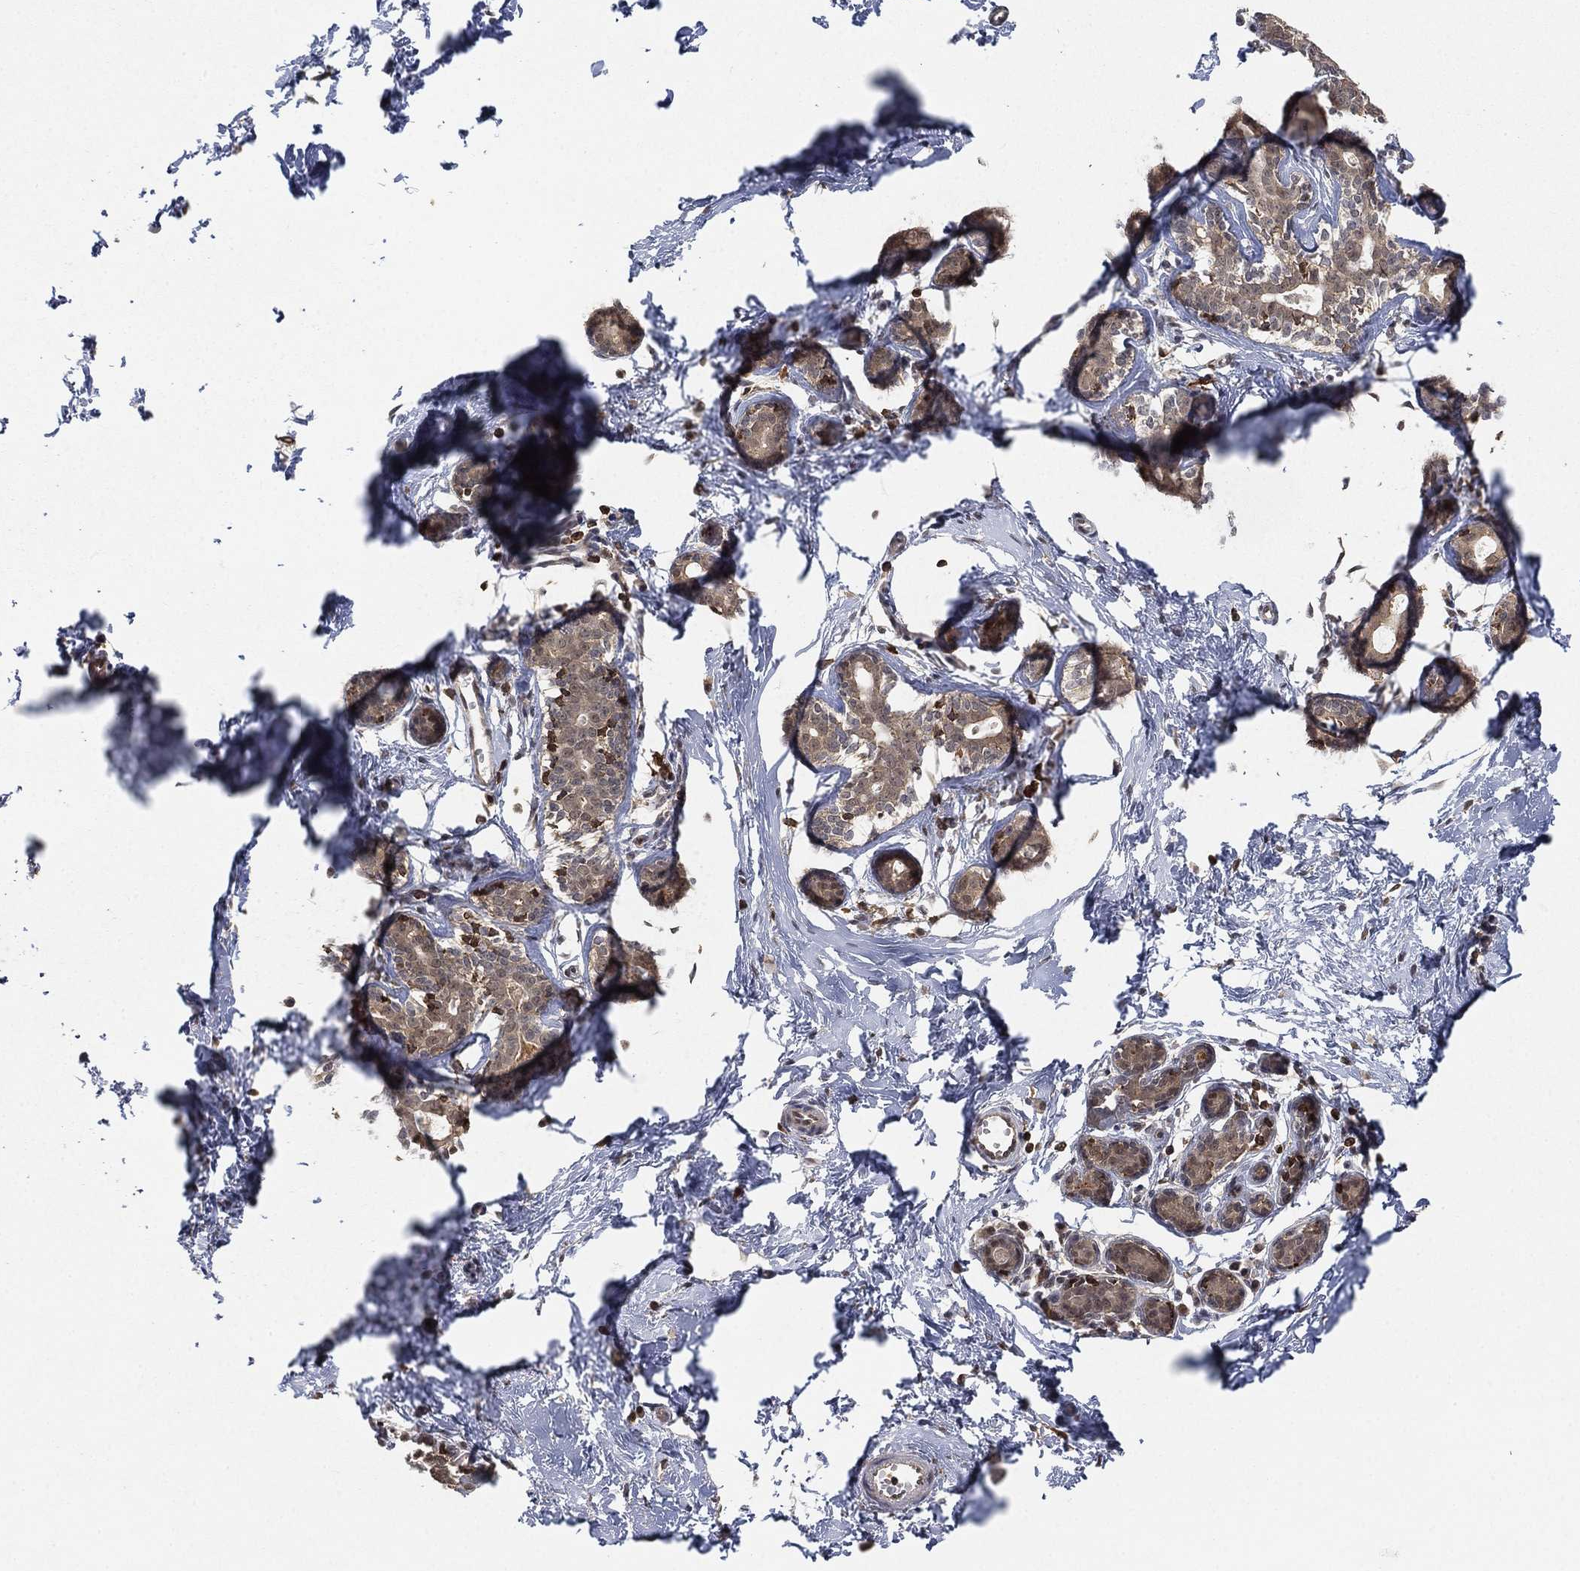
{"staining": {"intensity": "negative", "quantity": "none", "location": "none"}, "tissue": "breast", "cell_type": "Adipocytes", "image_type": "normal", "snomed": [{"axis": "morphology", "description": "Normal tissue, NOS"}, {"axis": "topography", "description": "Breast"}], "caption": "IHC micrograph of benign breast: human breast stained with DAB (3,3'-diaminobenzidine) shows no significant protein expression in adipocytes. The staining was performed using DAB (3,3'-diaminobenzidine) to visualize the protein expression in brown, while the nuclei were stained in blue with hematoxylin (Magnification: 20x).", "gene": "WDR26", "patient": {"sex": "female", "age": 37}}